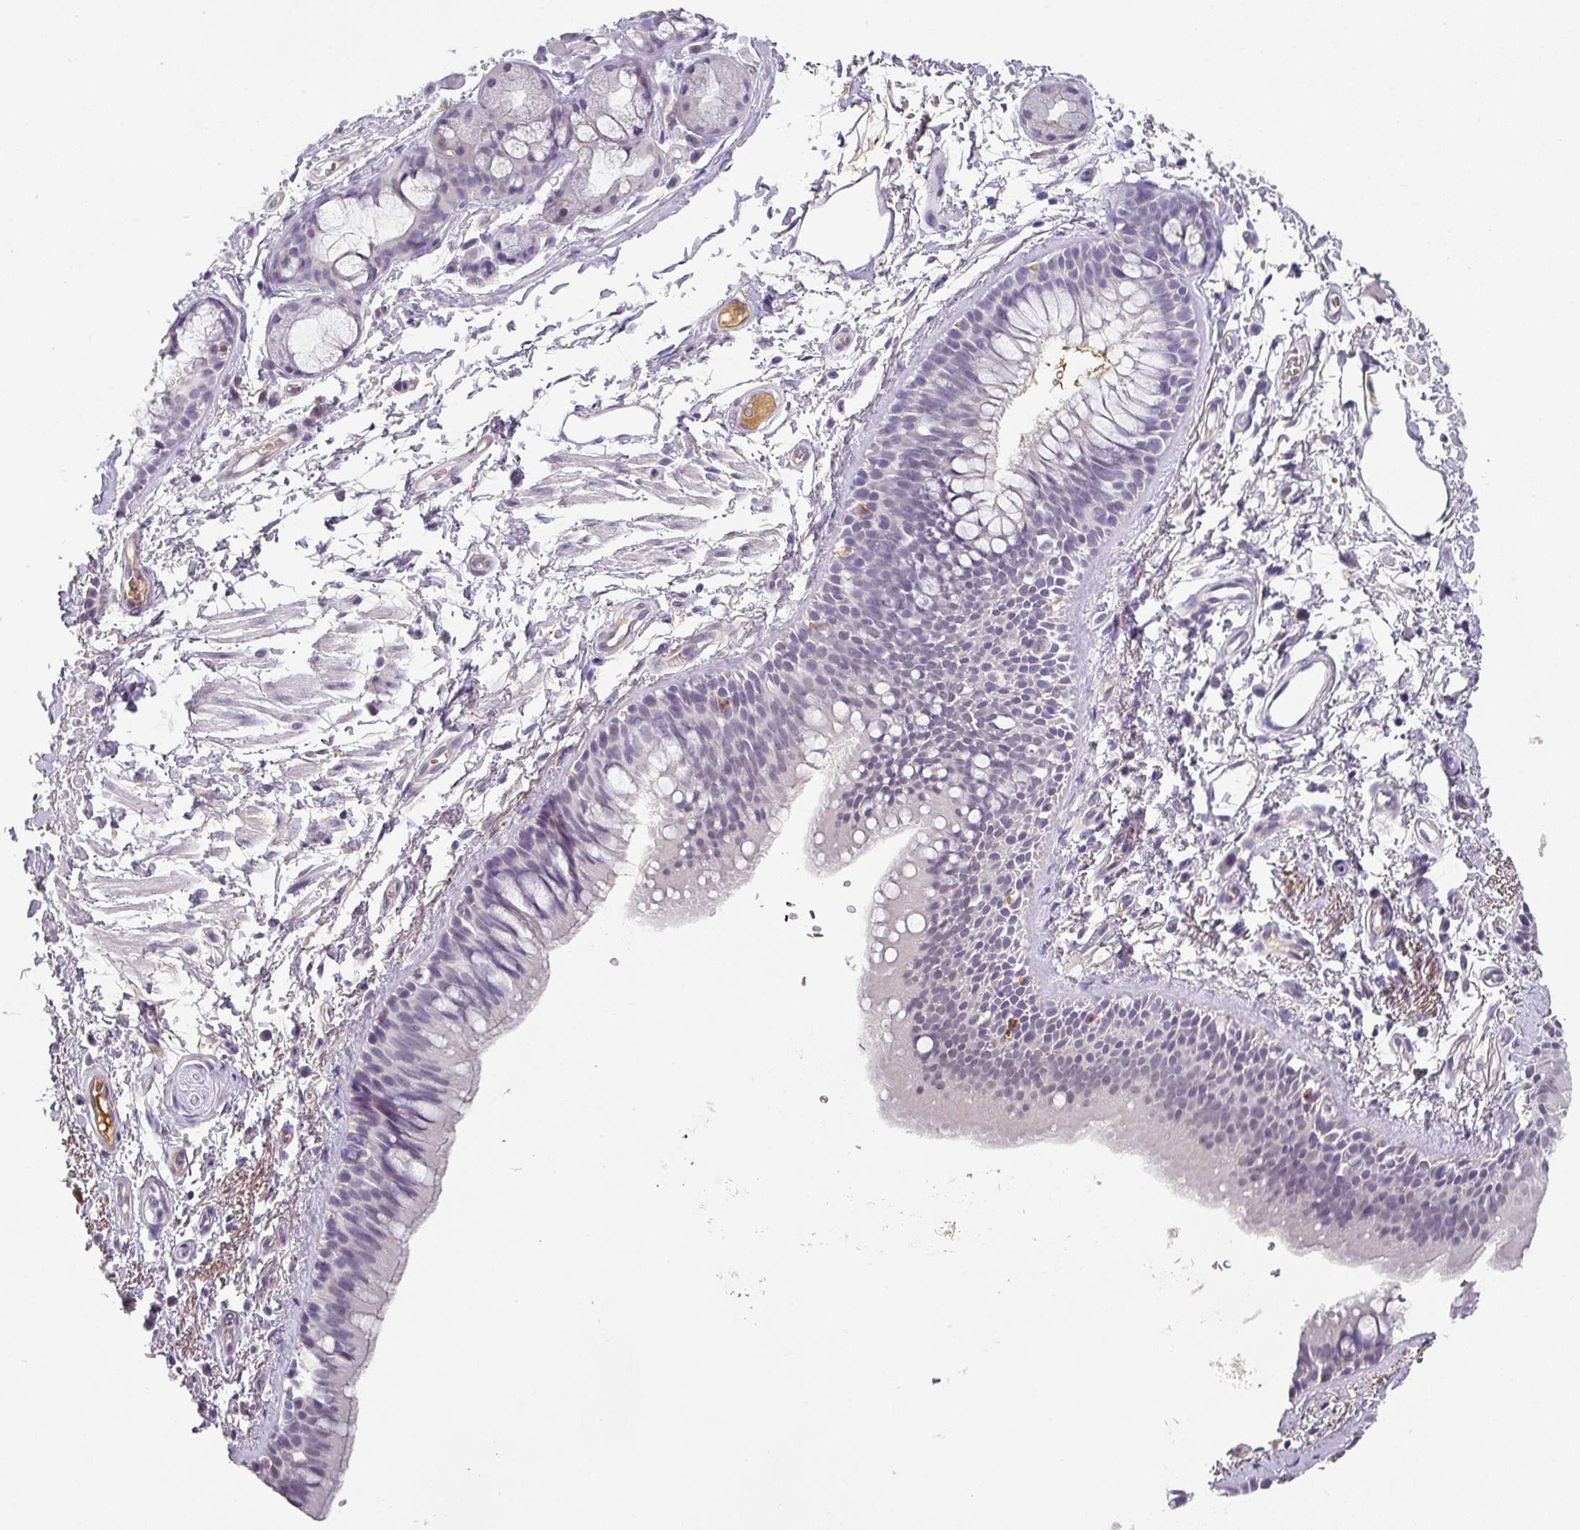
{"staining": {"intensity": "weak", "quantity": "25%-75%", "location": "nuclear"}, "tissue": "bronchus", "cell_type": "Respiratory epithelial cells", "image_type": "normal", "snomed": [{"axis": "morphology", "description": "Normal tissue, NOS"}, {"axis": "morphology", "description": "Squamous cell carcinoma, NOS"}, {"axis": "topography", "description": "Bronchus"}, {"axis": "topography", "description": "Lung"}], "caption": "The micrograph displays immunohistochemical staining of benign bronchus. There is weak nuclear staining is identified in approximately 25%-75% of respiratory epithelial cells. (Brightfield microscopy of DAB IHC at high magnification).", "gene": "C1QB", "patient": {"sex": "female", "age": 70}}